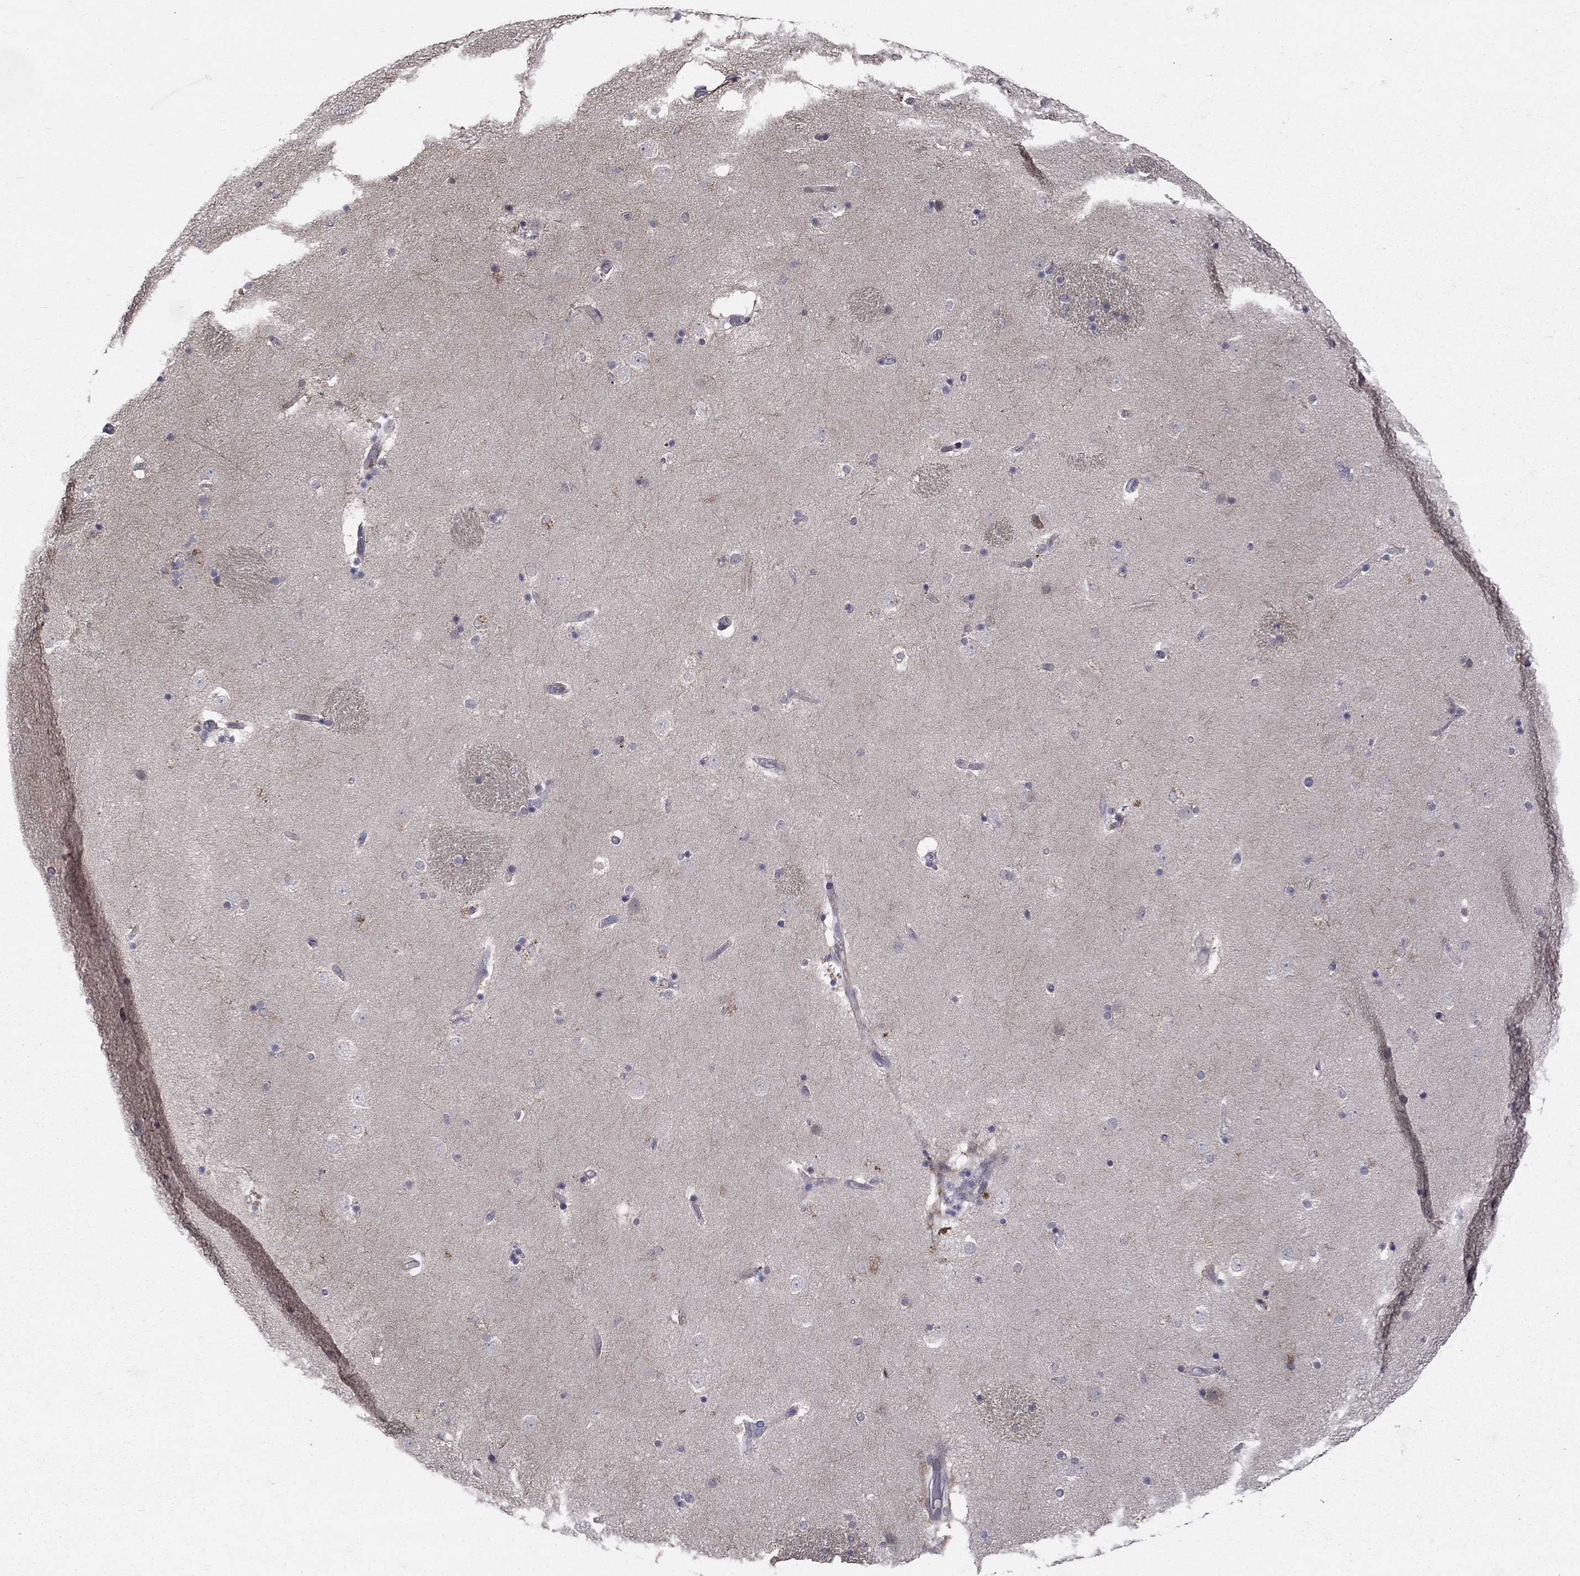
{"staining": {"intensity": "negative", "quantity": "none", "location": "none"}, "tissue": "caudate", "cell_type": "Glial cells", "image_type": "normal", "snomed": [{"axis": "morphology", "description": "Normal tissue, NOS"}, {"axis": "topography", "description": "Lateral ventricle wall"}], "caption": "DAB immunohistochemical staining of normal caudate exhibits no significant expression in glial cells.", "gene": "FAM3B", "patient": {"sex": "male", "age": 51}}